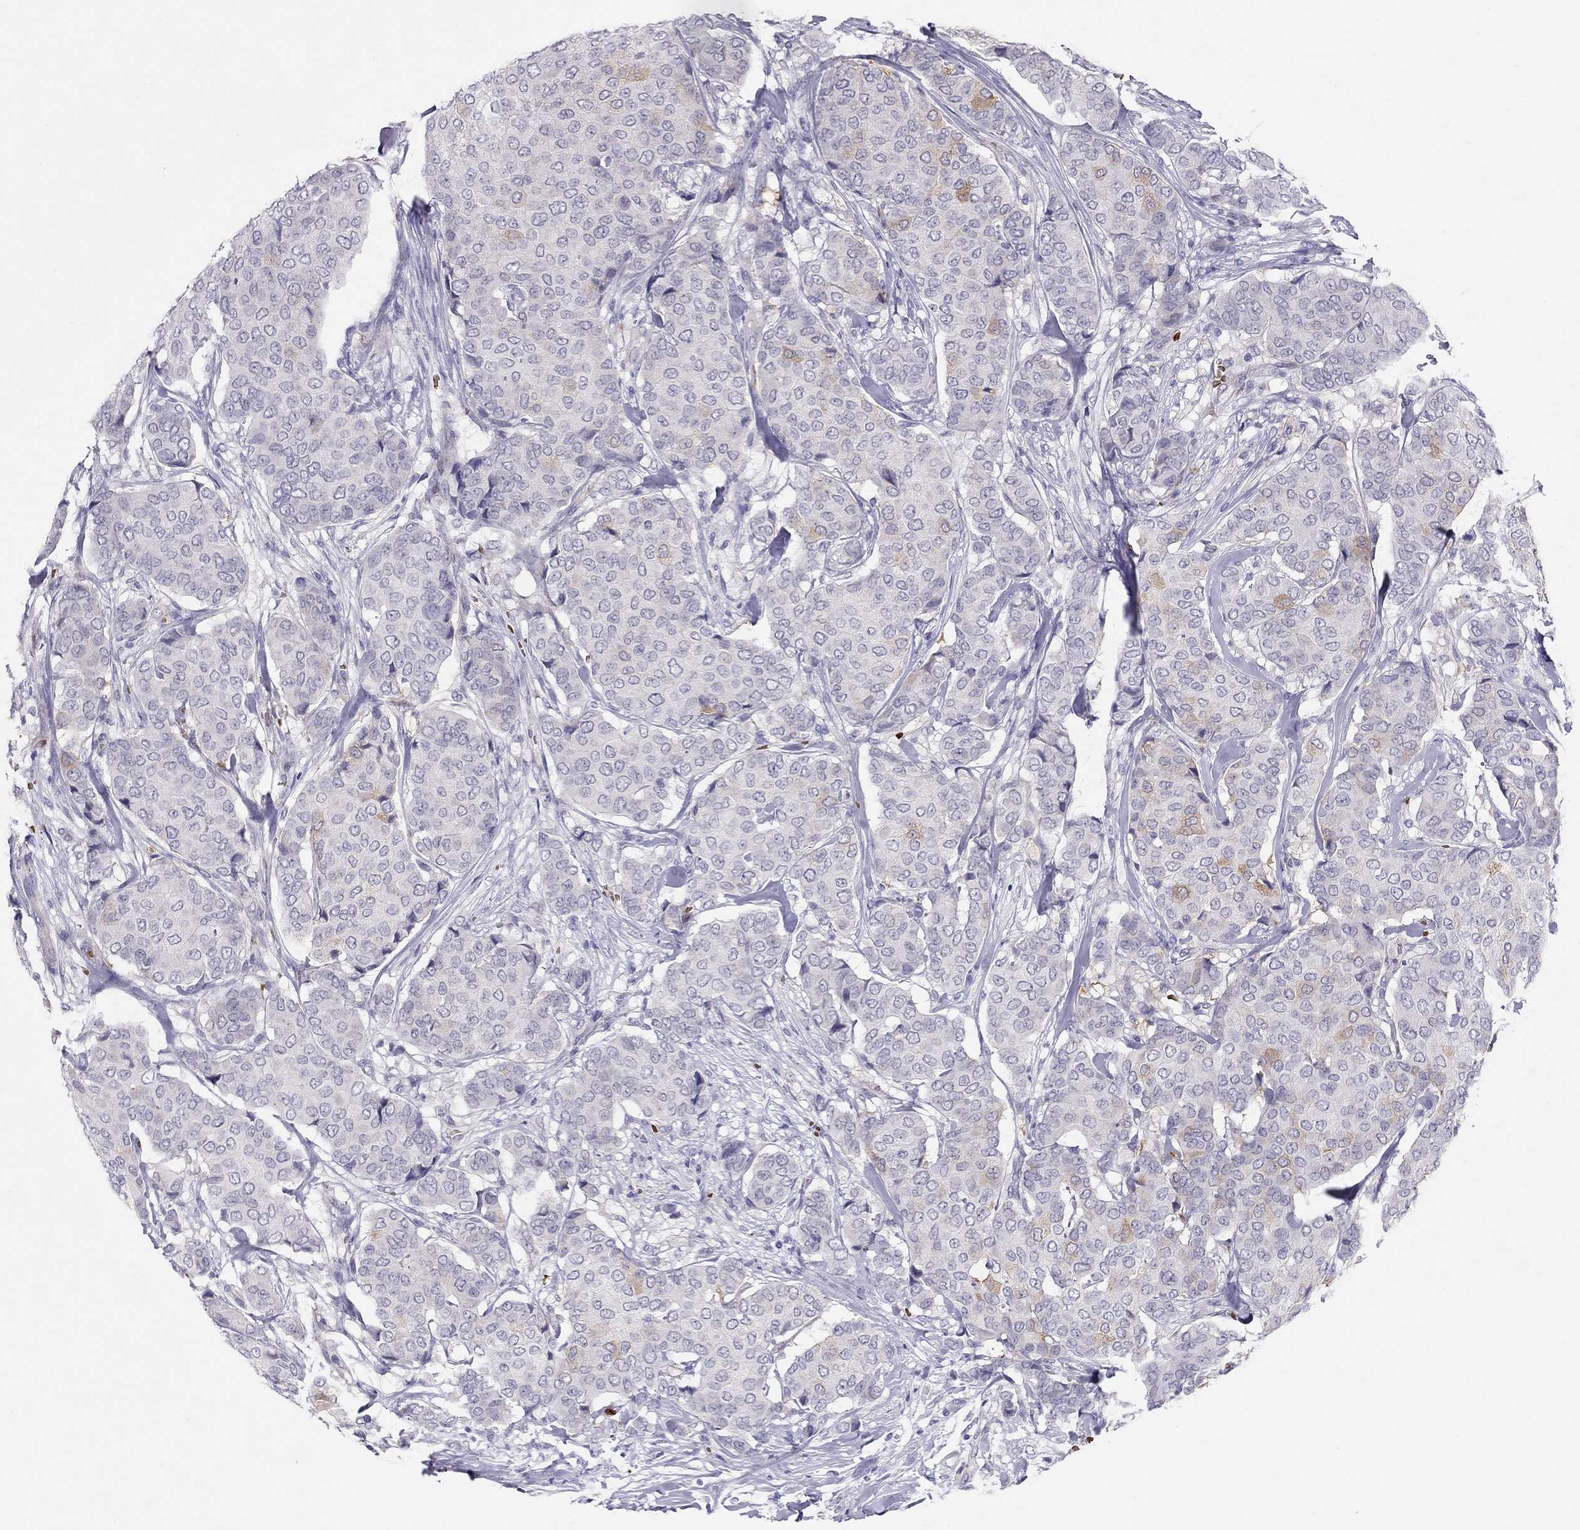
{"staining": {"intensity": "weak", "quantity": "<25%", "location": "cytoplasmic/membranous"}, "tissue": "breast cancer", "cell_type": "Tumor cells", "image_type": "cancer", "snomed": [{"axis": "morphology", "description": "Duct carcinoma"}, {"axis": "topography", "description": "Breast"}], "caption": "Invasive ductal carcinoma (breast) was stained to show a protein in brown. There is no significant staining in tumor cells.", "gene": "FRMD1", "patient": {"sex": "female", "age": 75}}